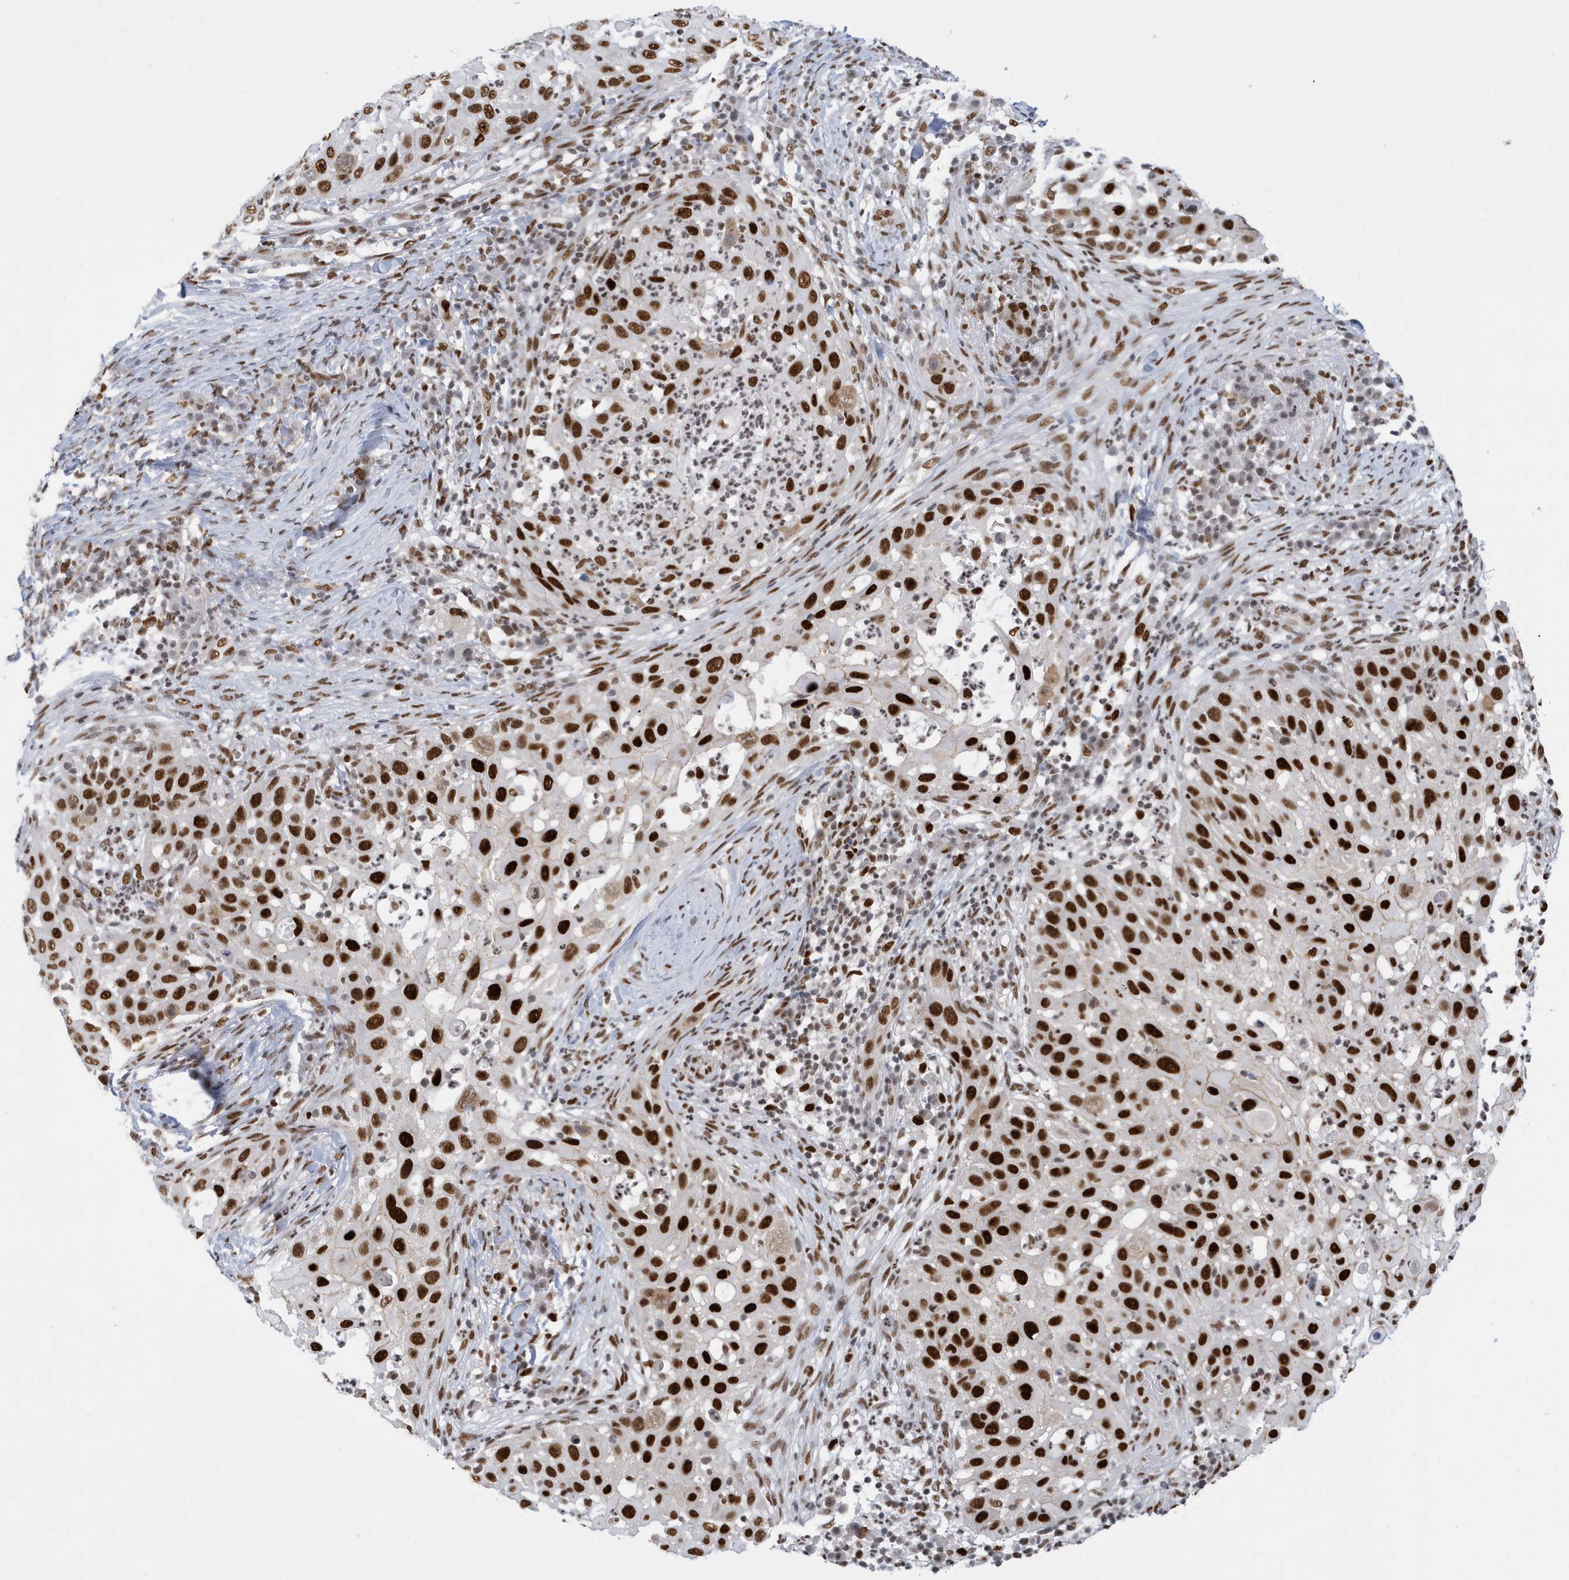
{"staining": {"intensity": "strong", "quantity": ">75%", "location": "nuclear"}, "tissue": "skin cancer", "cell_type": "Tumor cells", "image_type": "cancer", "snomed": [{"axis": "morphology", "description": "Squamous cell carcinoma, NOS"}, {"axis": "topography", "description": "Skin"}], "caption": "A brown stain shows strong nuclear expression of a protein in human skin cancer tumor cells.", "gene": "PCYT1A", "patient": {"sex": "female", "age": 44}}